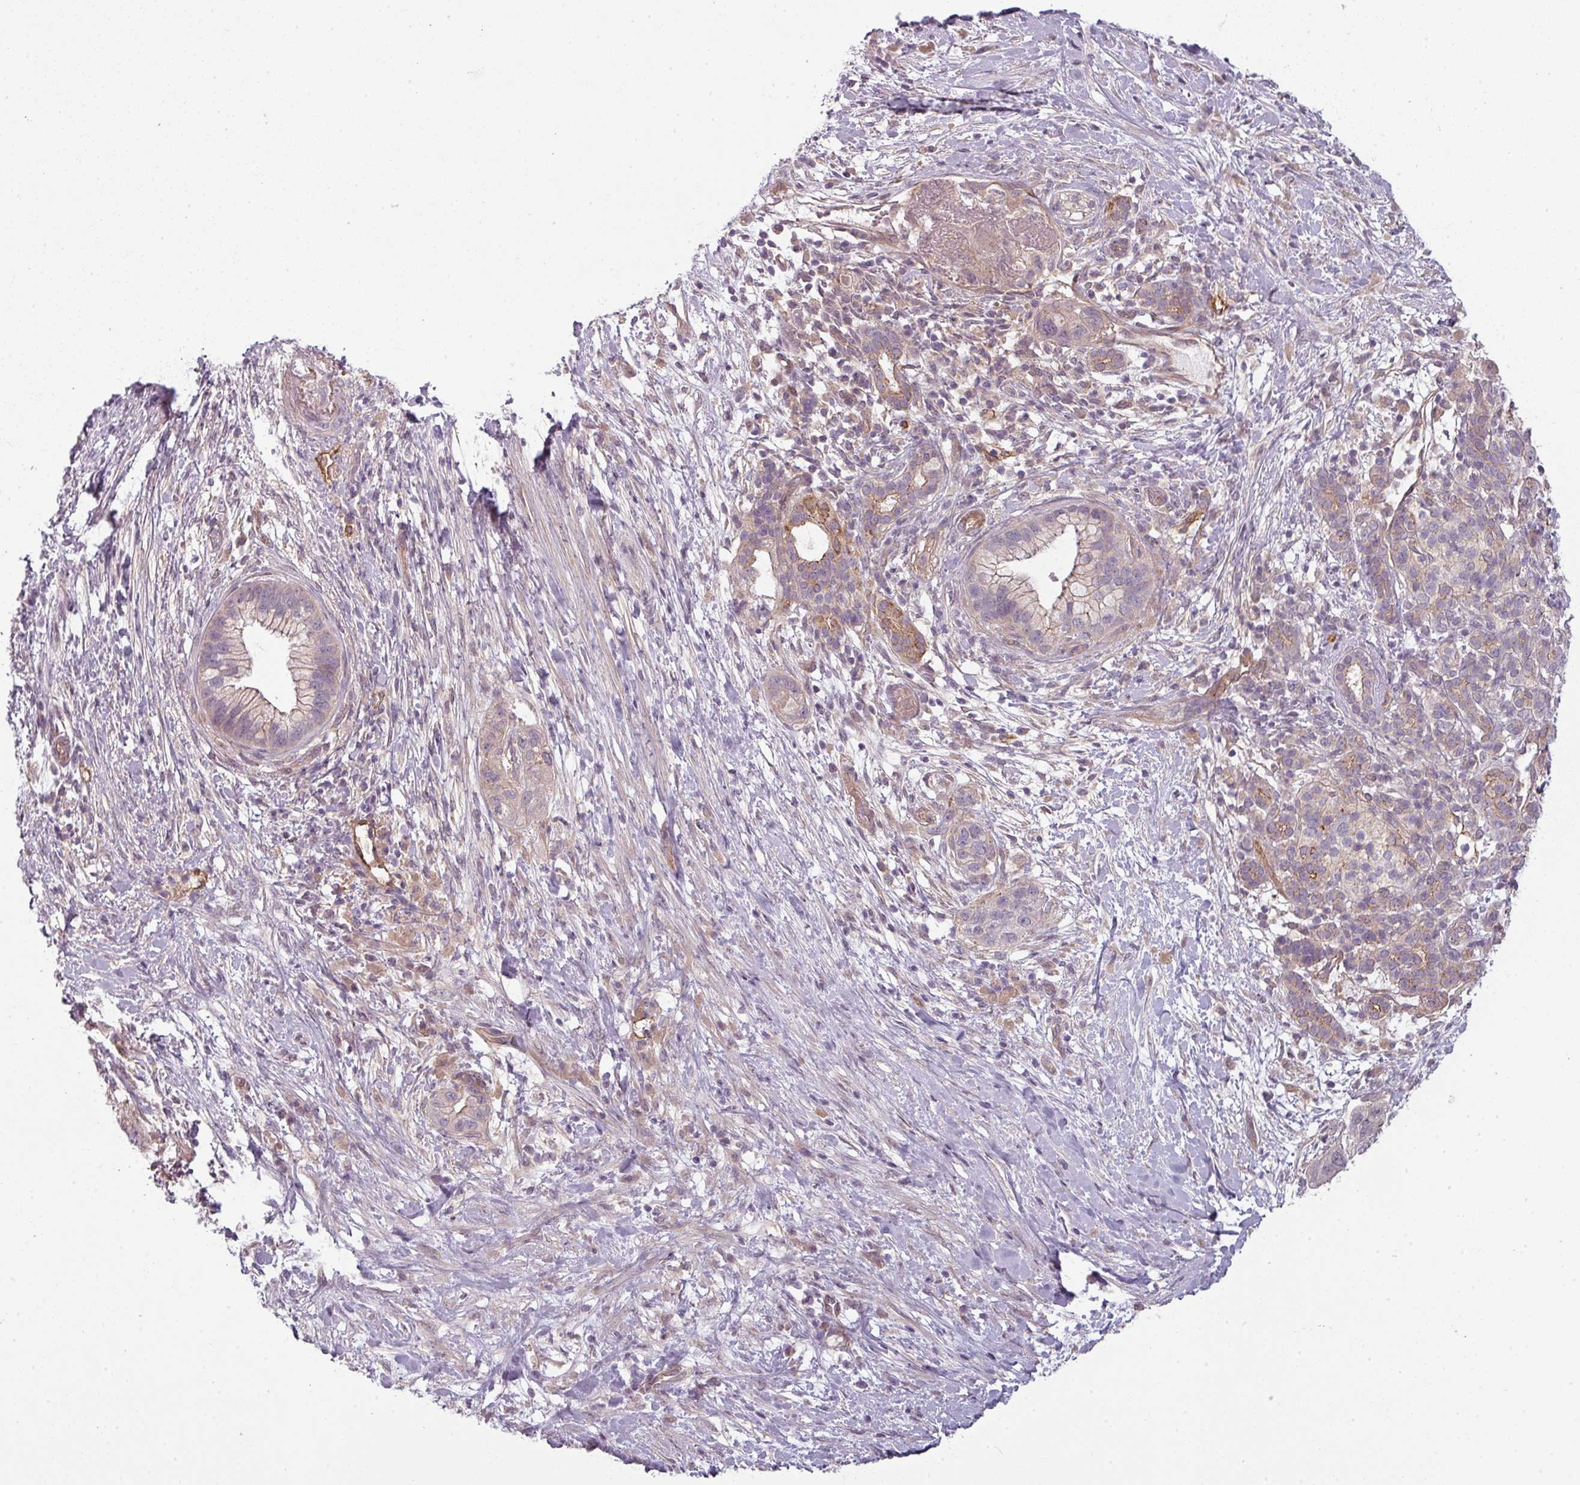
{"staining": {"intensity": "weak", "quantity": "<25%", "location": "cytoplasmic/membranous"}, "tissue": "pancreatic cancer", "cell_type": "Tumor cells", "image_type": "cancer", "snomed": [{"axis": "morphology", "description": "Adenocarcinoma, NOS"}, {"axis": "topography", "description": "Pancreas"}], "caption": "A high-resolution micrograph shows immunohistochemistry (IHC) staining of pancreatic adenocarcinoma, which demonstrates no significant positivity in tumor cells. Nuclei are stained in blue.", "gene": "SLC16A9", "patient": {"sex": "male", "age": 44}}